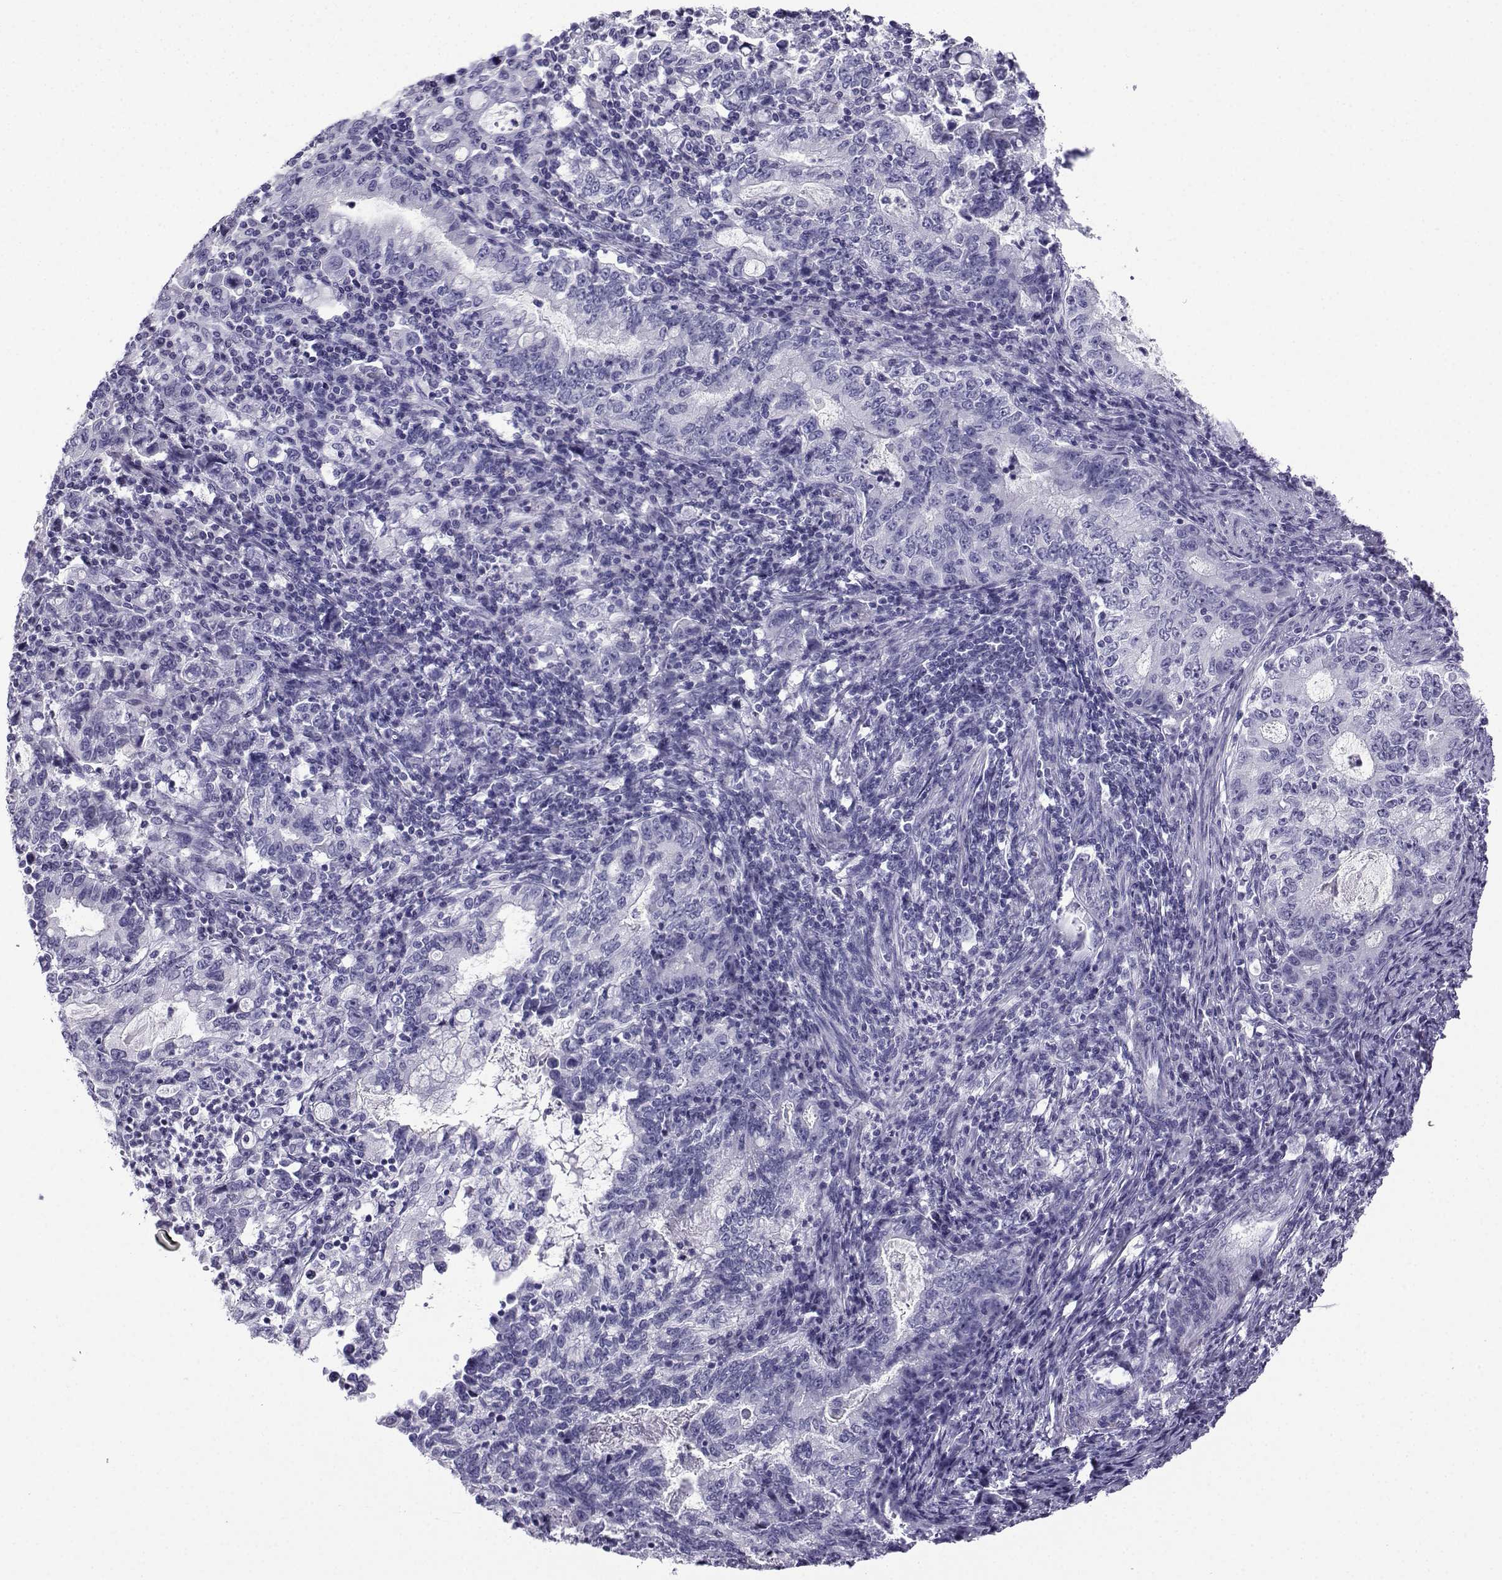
{"staining": {"intensity": "negative", "quantity": "none", "location": "none"}, "tissue": "stomach cancer", "cell_type": "Tumor cells", "image_type": "cancer", "snomed": [{"axis": "morphology", "description": "Adenocarcinoma, NOS"}, {"axis": "topography", "description": "Stomach, lower"}], "caption": "DAB immunohistochemical staining of stomach cancer shows no significant expression in tumor cells. (DAB immunohistochemistry with hematoxylin counter stain).", "gene": "CRYBB1", "patient": {"sex": "female", "age": 72}}